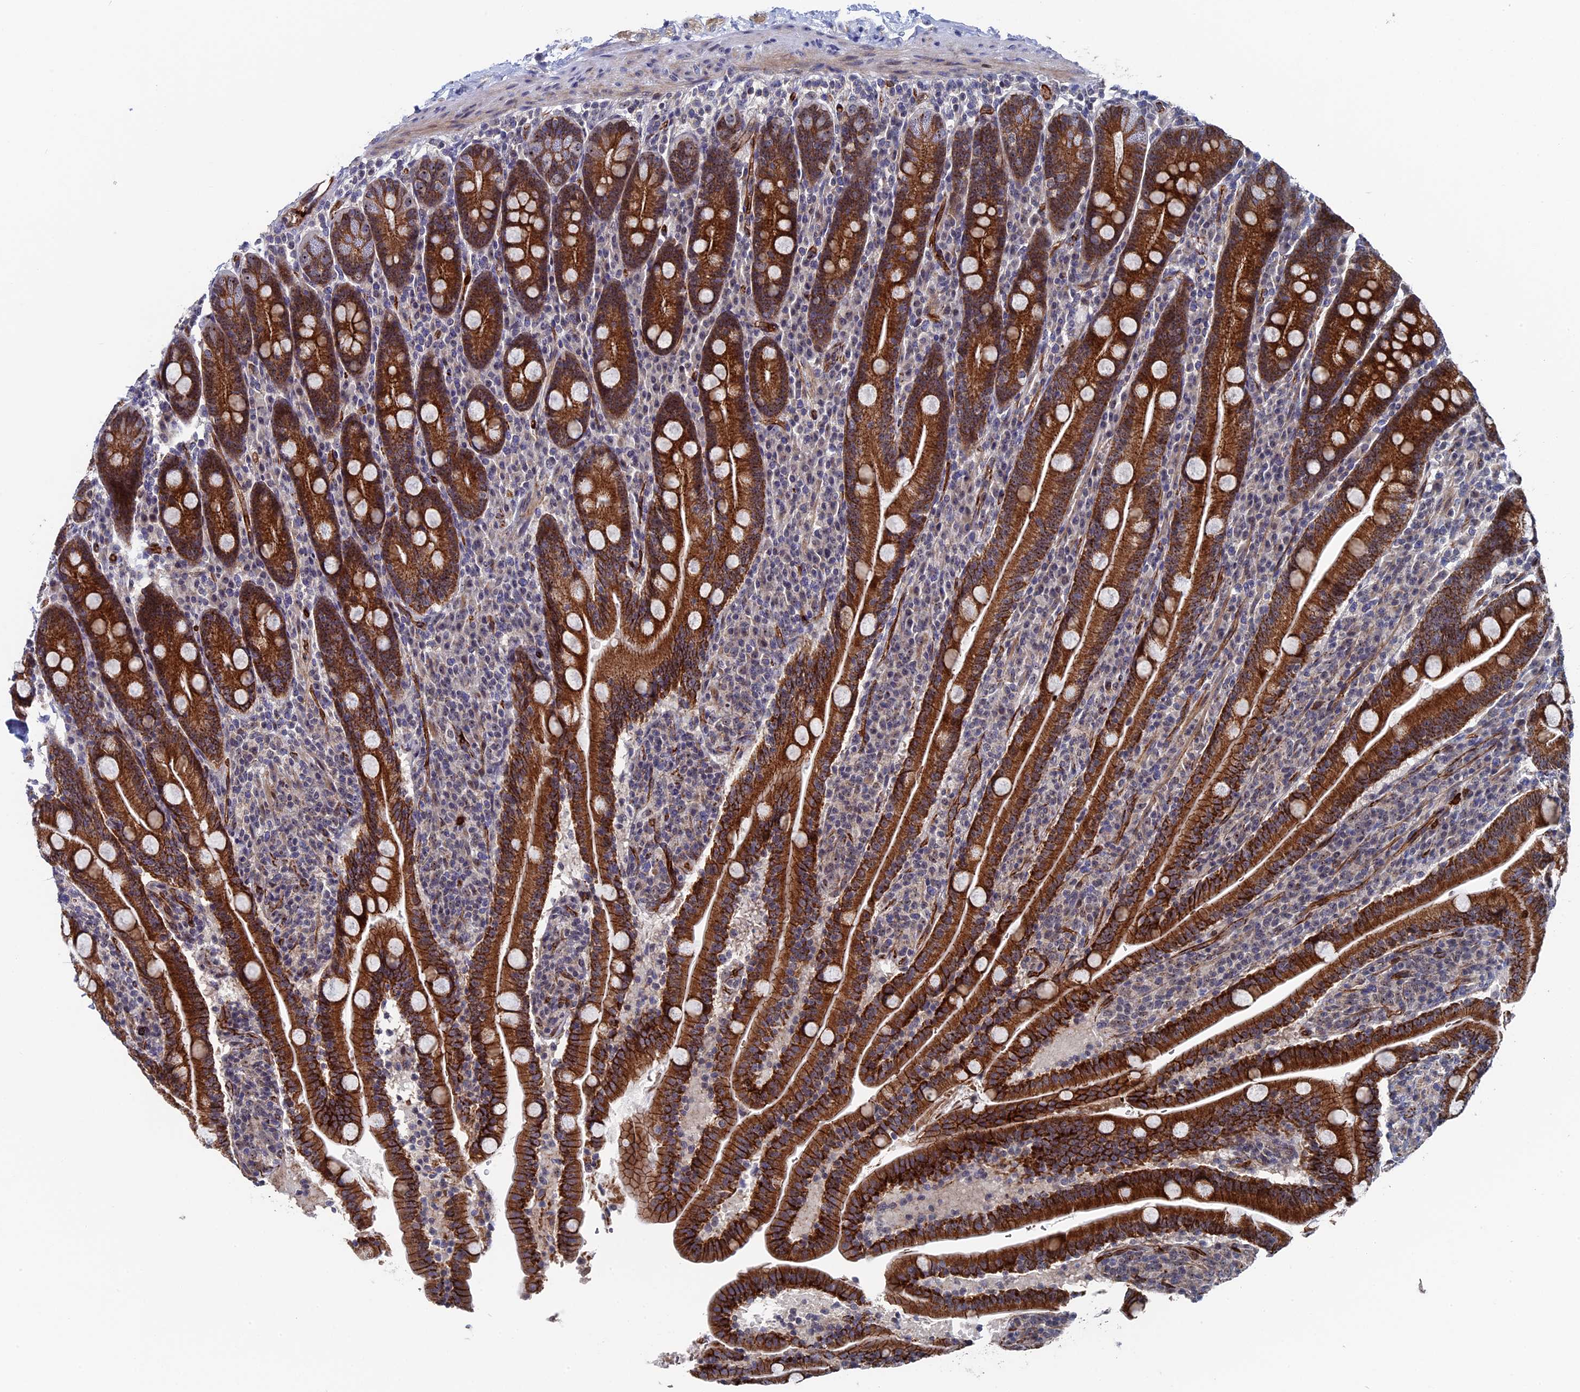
{"staining": {"intensity": "strong", "quantity": ">75%", "location": "cytoplasmic/membranous"}, "tissue": "duodenum", "cell_type": "Glandular cells", "image_type": "normal", "snomed": [{"axis": "morphology", "description": "Normal tissue, NOS"}, {"axis": "topography", "description": "Duodenum"}], "caption": "A micrograph showing strong cytoplasmic/membranous staining in about >75% of glandular cells in benign duodenum, as visualized by brown immunohistochemical staining.", "gene": "EXOSC9", "patient": {"sex": "male", "age": 35}}